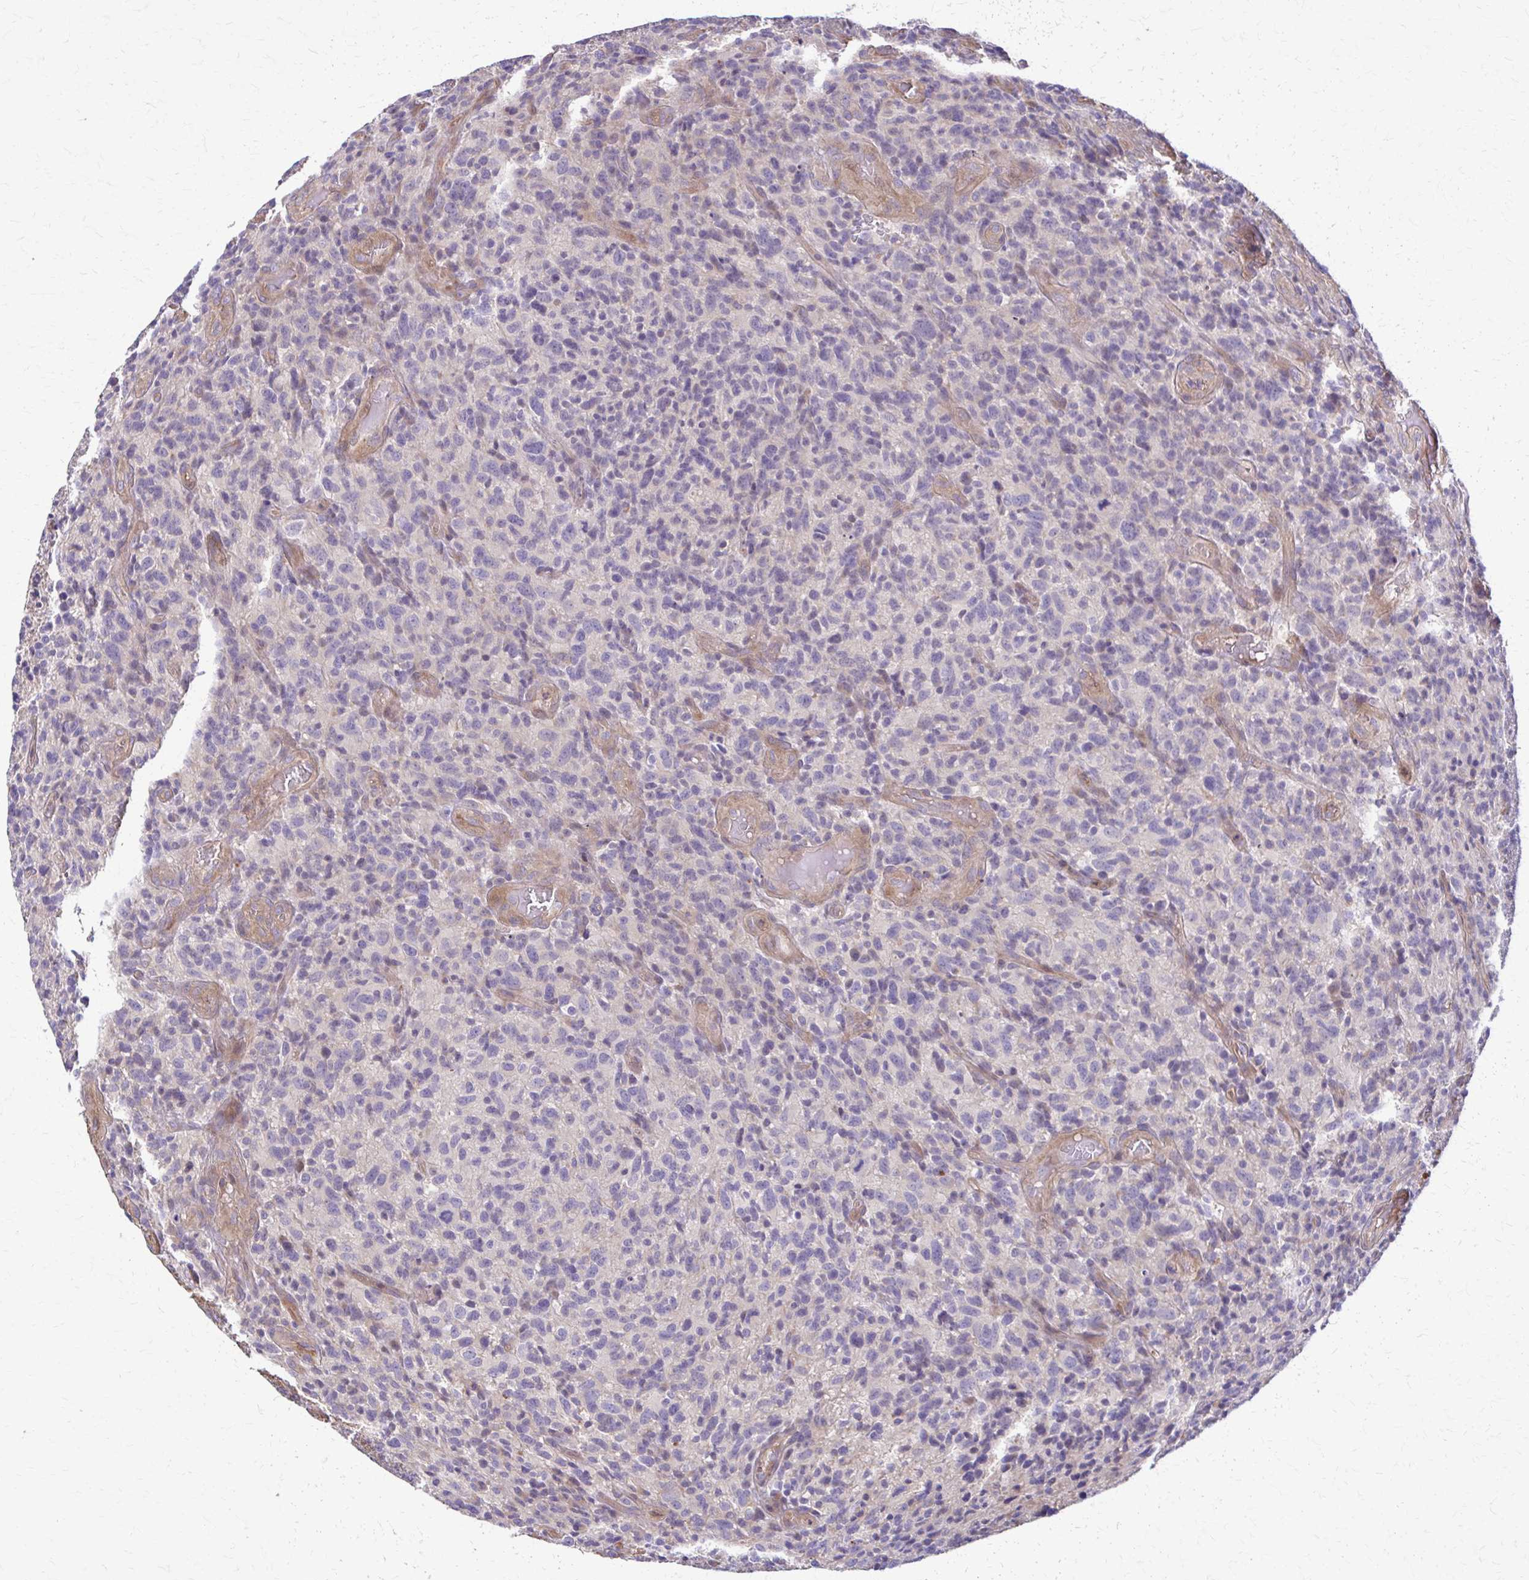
{"staining": {"intensity": "negative", "quantity": "none", "location": "none"}, "tissue": "glioma", "cell_type": "Tumor cells", "image_type": "cancer", "snomed": [{"axis": "morphology", "description": "Glioma, malignant, High grade"}, {"axis": "topography", "description": "Brain"}], "caption": "Tumor cells are negative for protein expression in human glioma. (DAB immunohistochemistry (IHC) visualized using brightfield microscopy, high magnification).", "gene": "DSP", "patient": {"sex": "male", "age": 76}}